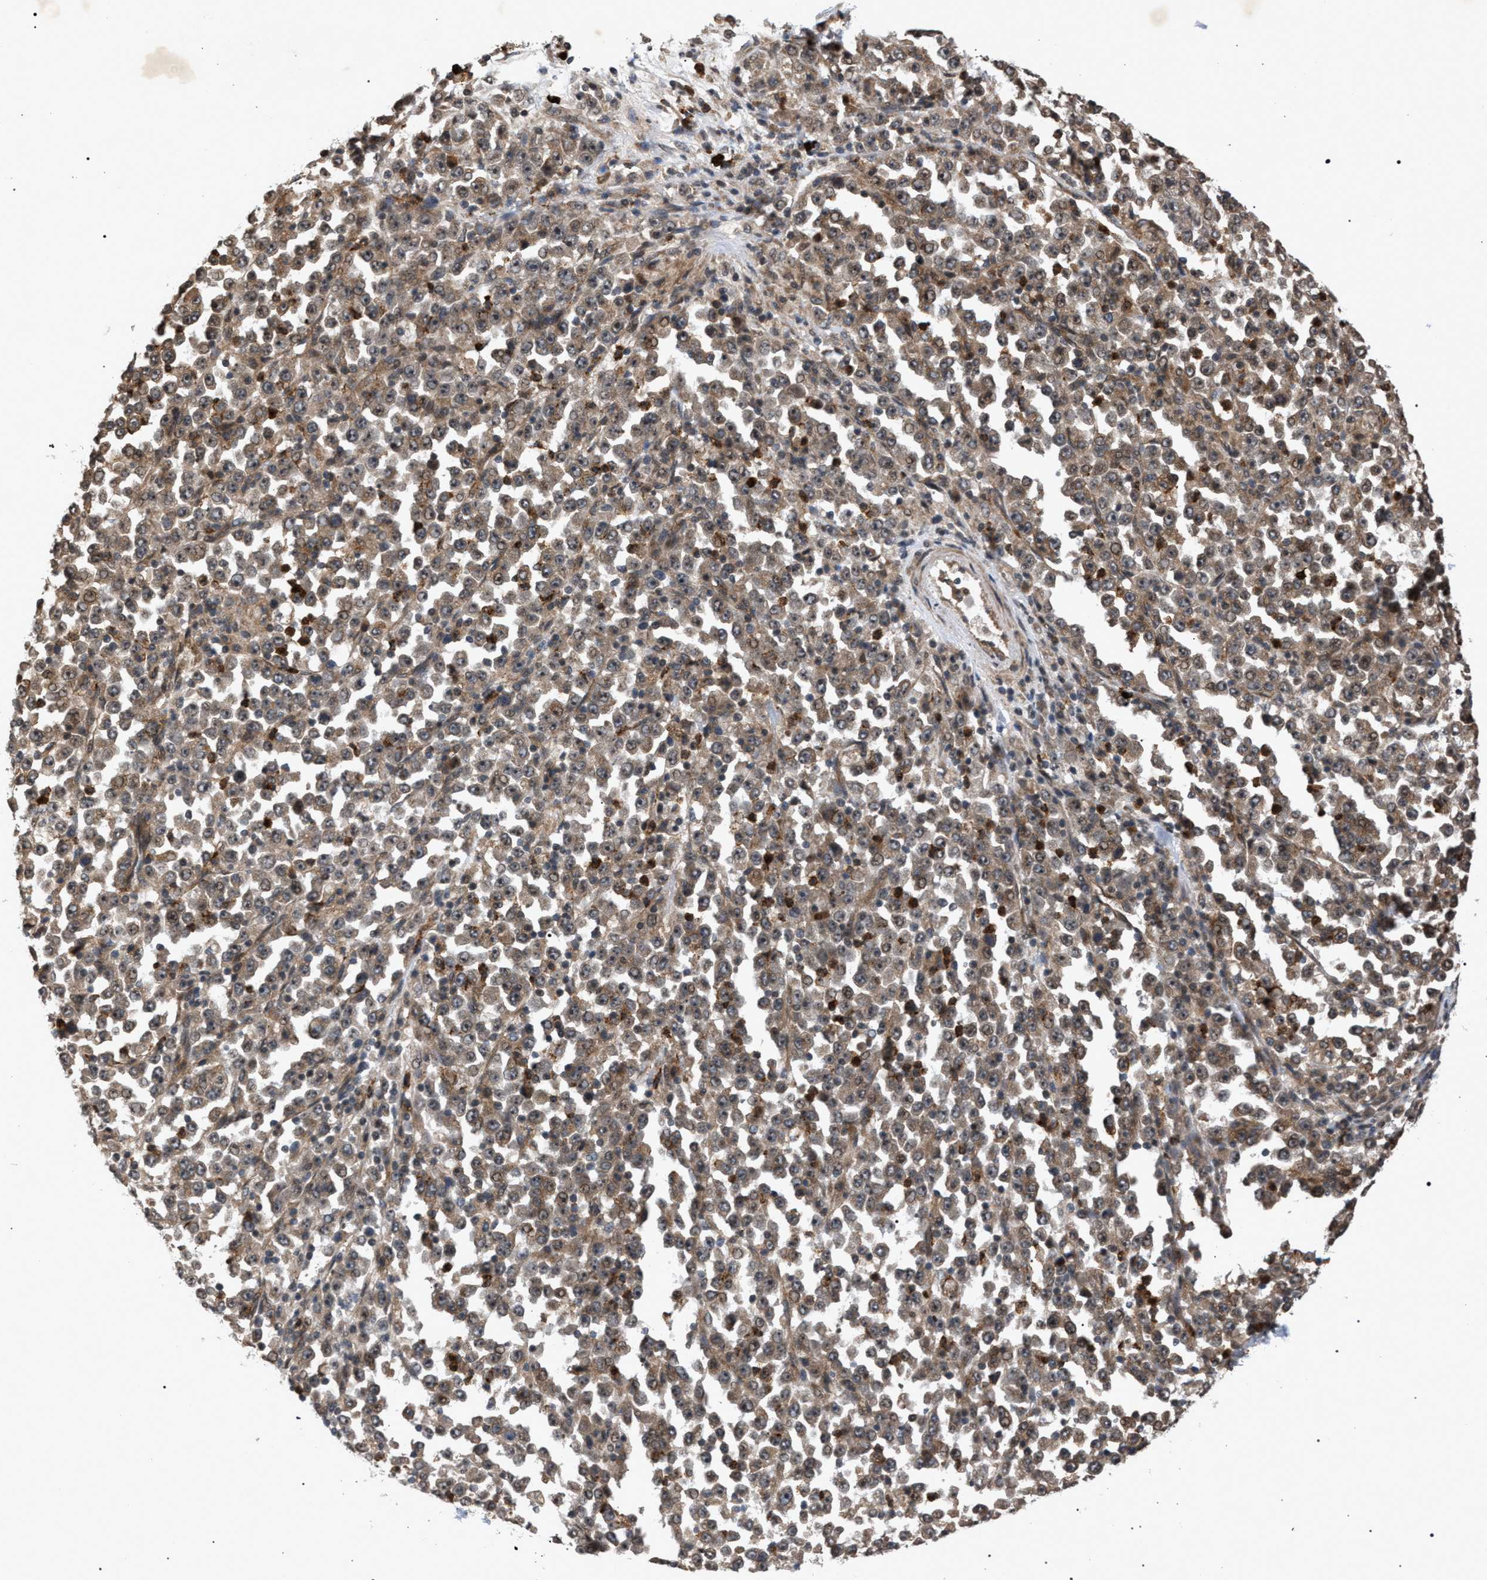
{"staining": {"intensity": "weak", "quantity": ">75%", "location": "cytoplasmic/membranous"}, "tissue": "stomach cancer", "cell_type": "Tumor cells", "image_type": "cancer", "snomed": [{"axis": "morphology", "description": "Normal tissue, NOS"}, {"axis": "morphology", "description": "Adenocarcinoma, NOS"}, {"axis": "topography", "description": "Stomach, upper"}, {"axis": "topography", "description": "Stomach"}], "caption": "Protein expression by IHC displays weak cytoplasmic/membranous staining in about >75% of tumor cells in stomach adenocarcinoma.", "gene": "IRAK4", "patient": {"sex": "male", "age": 59}}